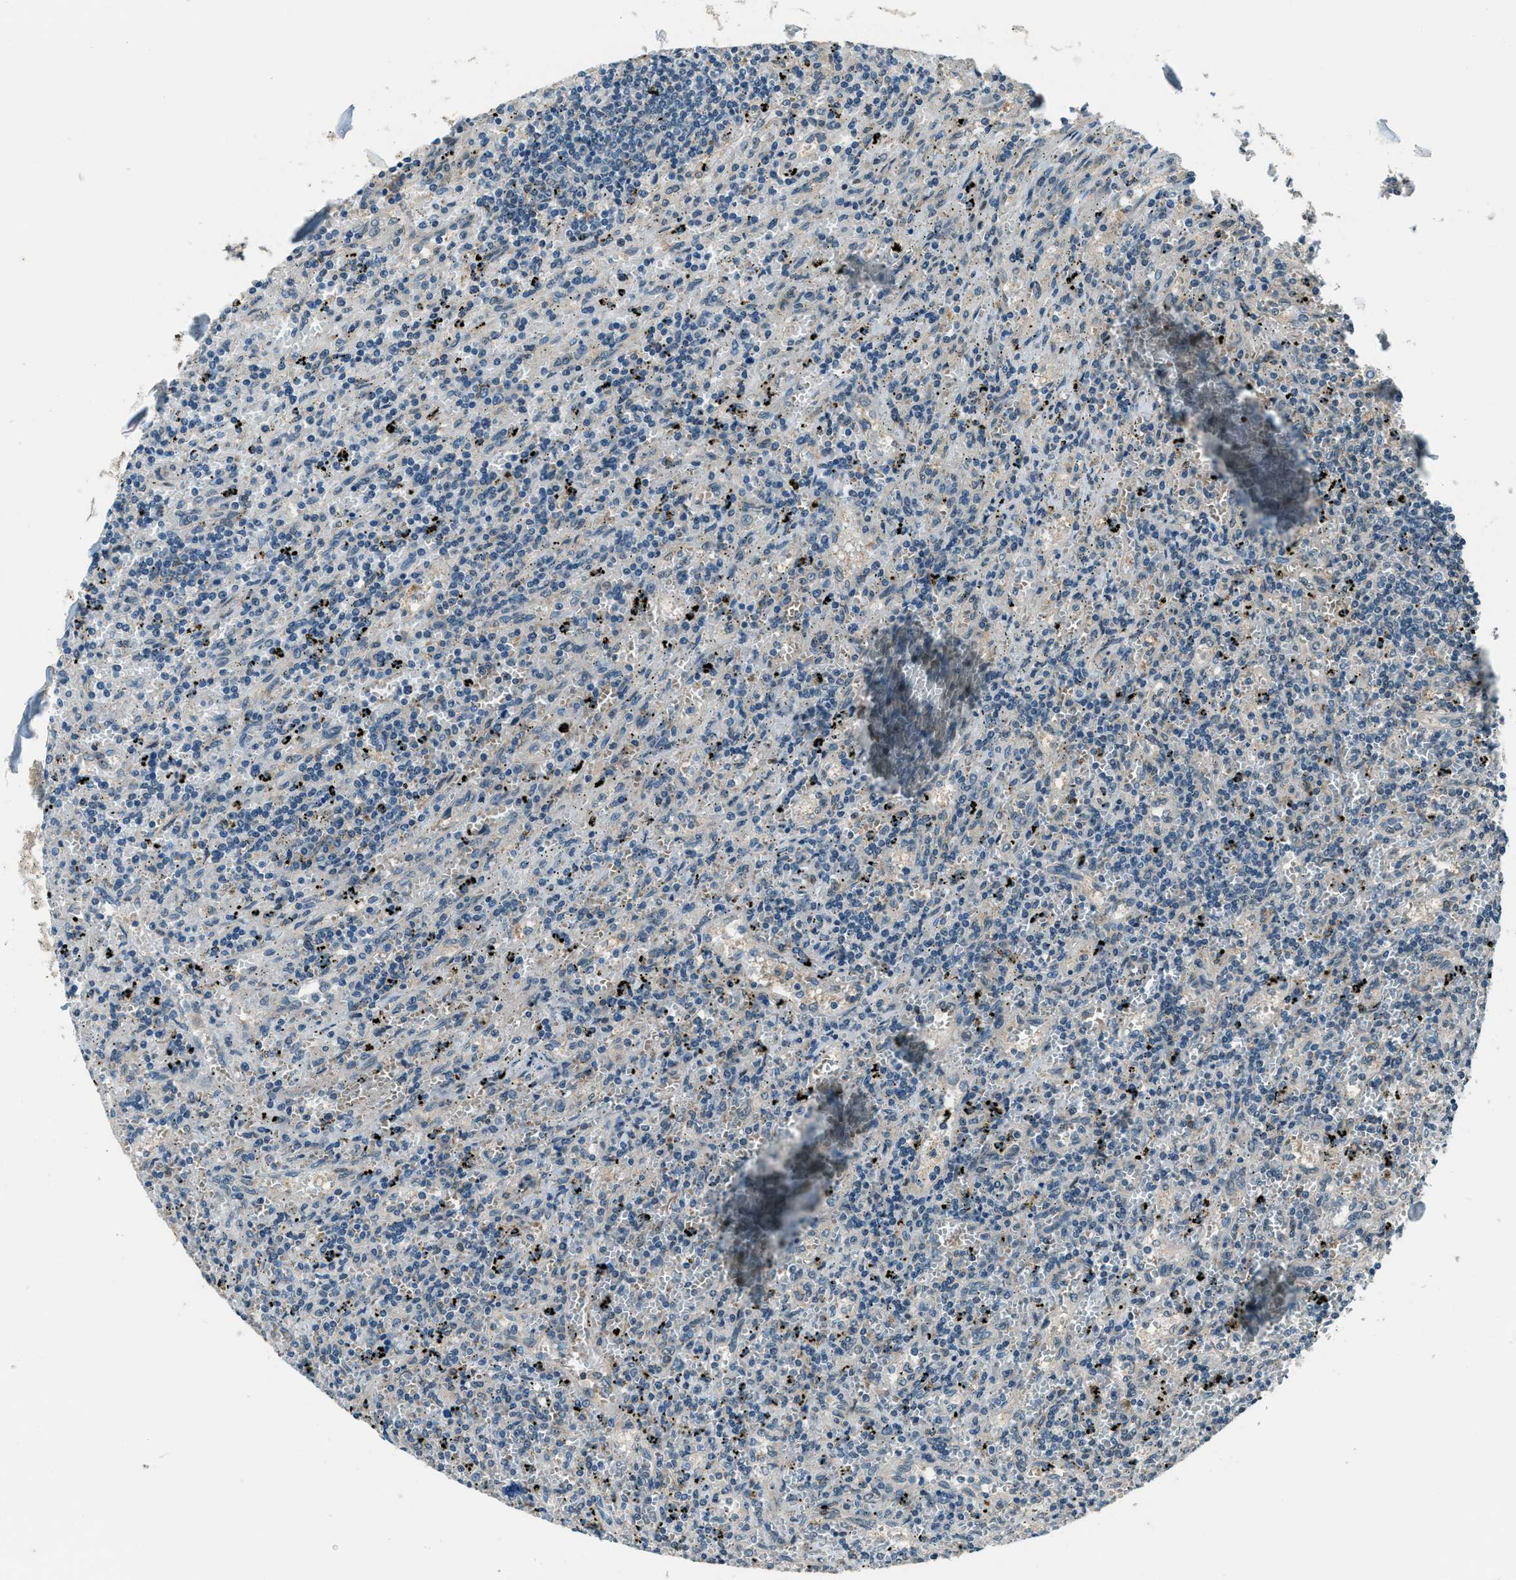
{"staining": {"intensity": "negative", "quantity": "none", "location": "none"}, "tissue": "lymphoma", "cell_type": "Tumor cells", "image_type": "cancer", "snomed": [{"axis": "morphology", "description": "Malignant lymphoma, non-Hodgkin's type, Low grade"}, {"axis": "topography", "description": "Spleen"}], "caption": "This is an immunohistochemistry image of lymphoma. There is no expression in tumor cells.", "gene": "SVIL", "patient": {"sex": "male", "age": 76}}